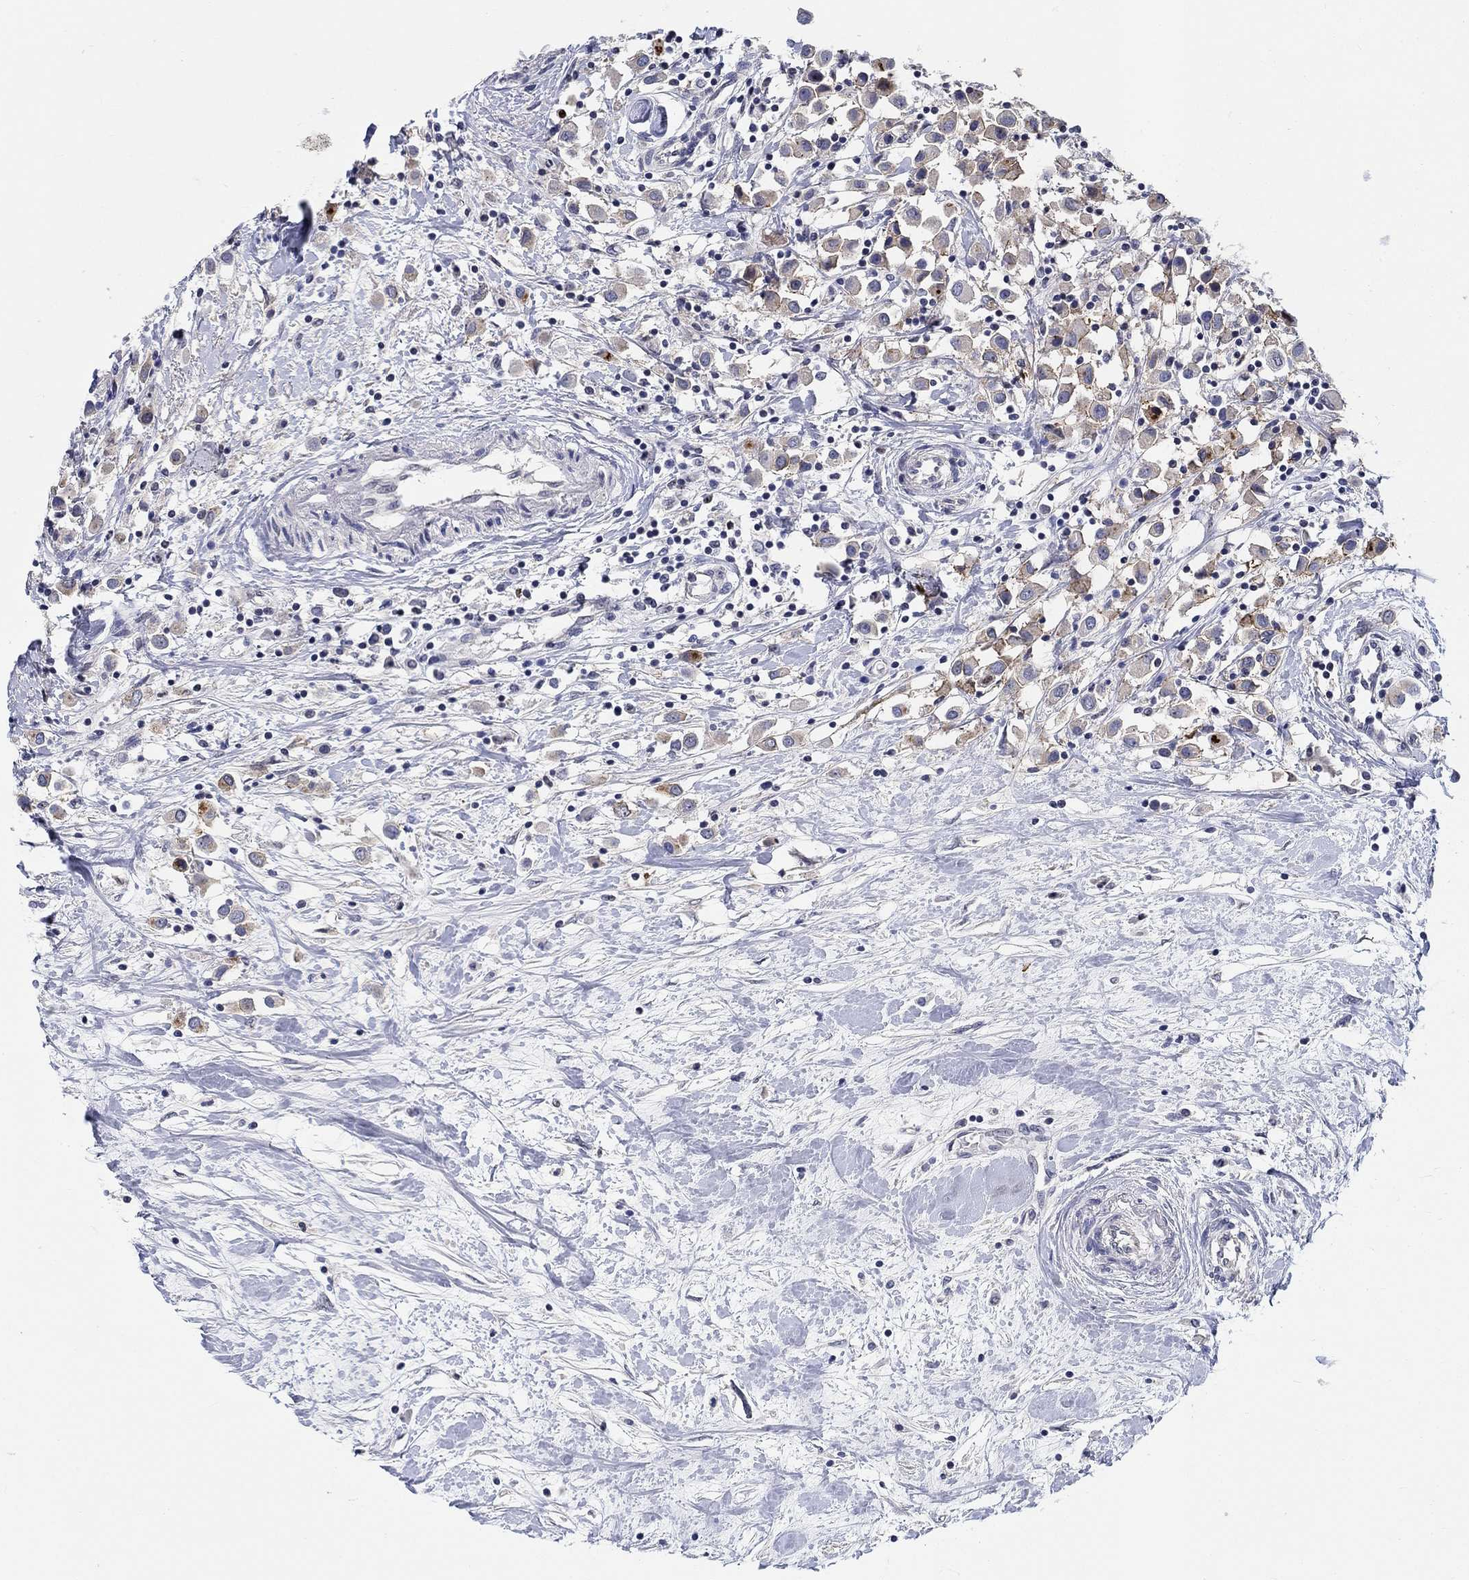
{"staining": {"intensity": "strong", "quantity": "<25%", "location": "cytoplasmic/membranous,nuclear"}, "tissue": "breast cancer", "cell_type": "Tumor cells", "image_type": "cancer", "snomed": [{"axis": "morphology", "description": "Duct carcinoma"}, {"axis": "topography", "description": "Breast"}], "caption": "Breast intraductal carcinoma stained with immunohistochemistry reveals strong cytoplasmic/membranous and nuclear expression in about <25% of tumor cells. The protein of interest is stained brown, and the nuclei are stained in blue (DAB (3,3'-diaminobenzidine) IHC with brightfield microscopy, high magnification).", "gene": "SMIM18", "patient": {"sex": "female", "age": 61}}